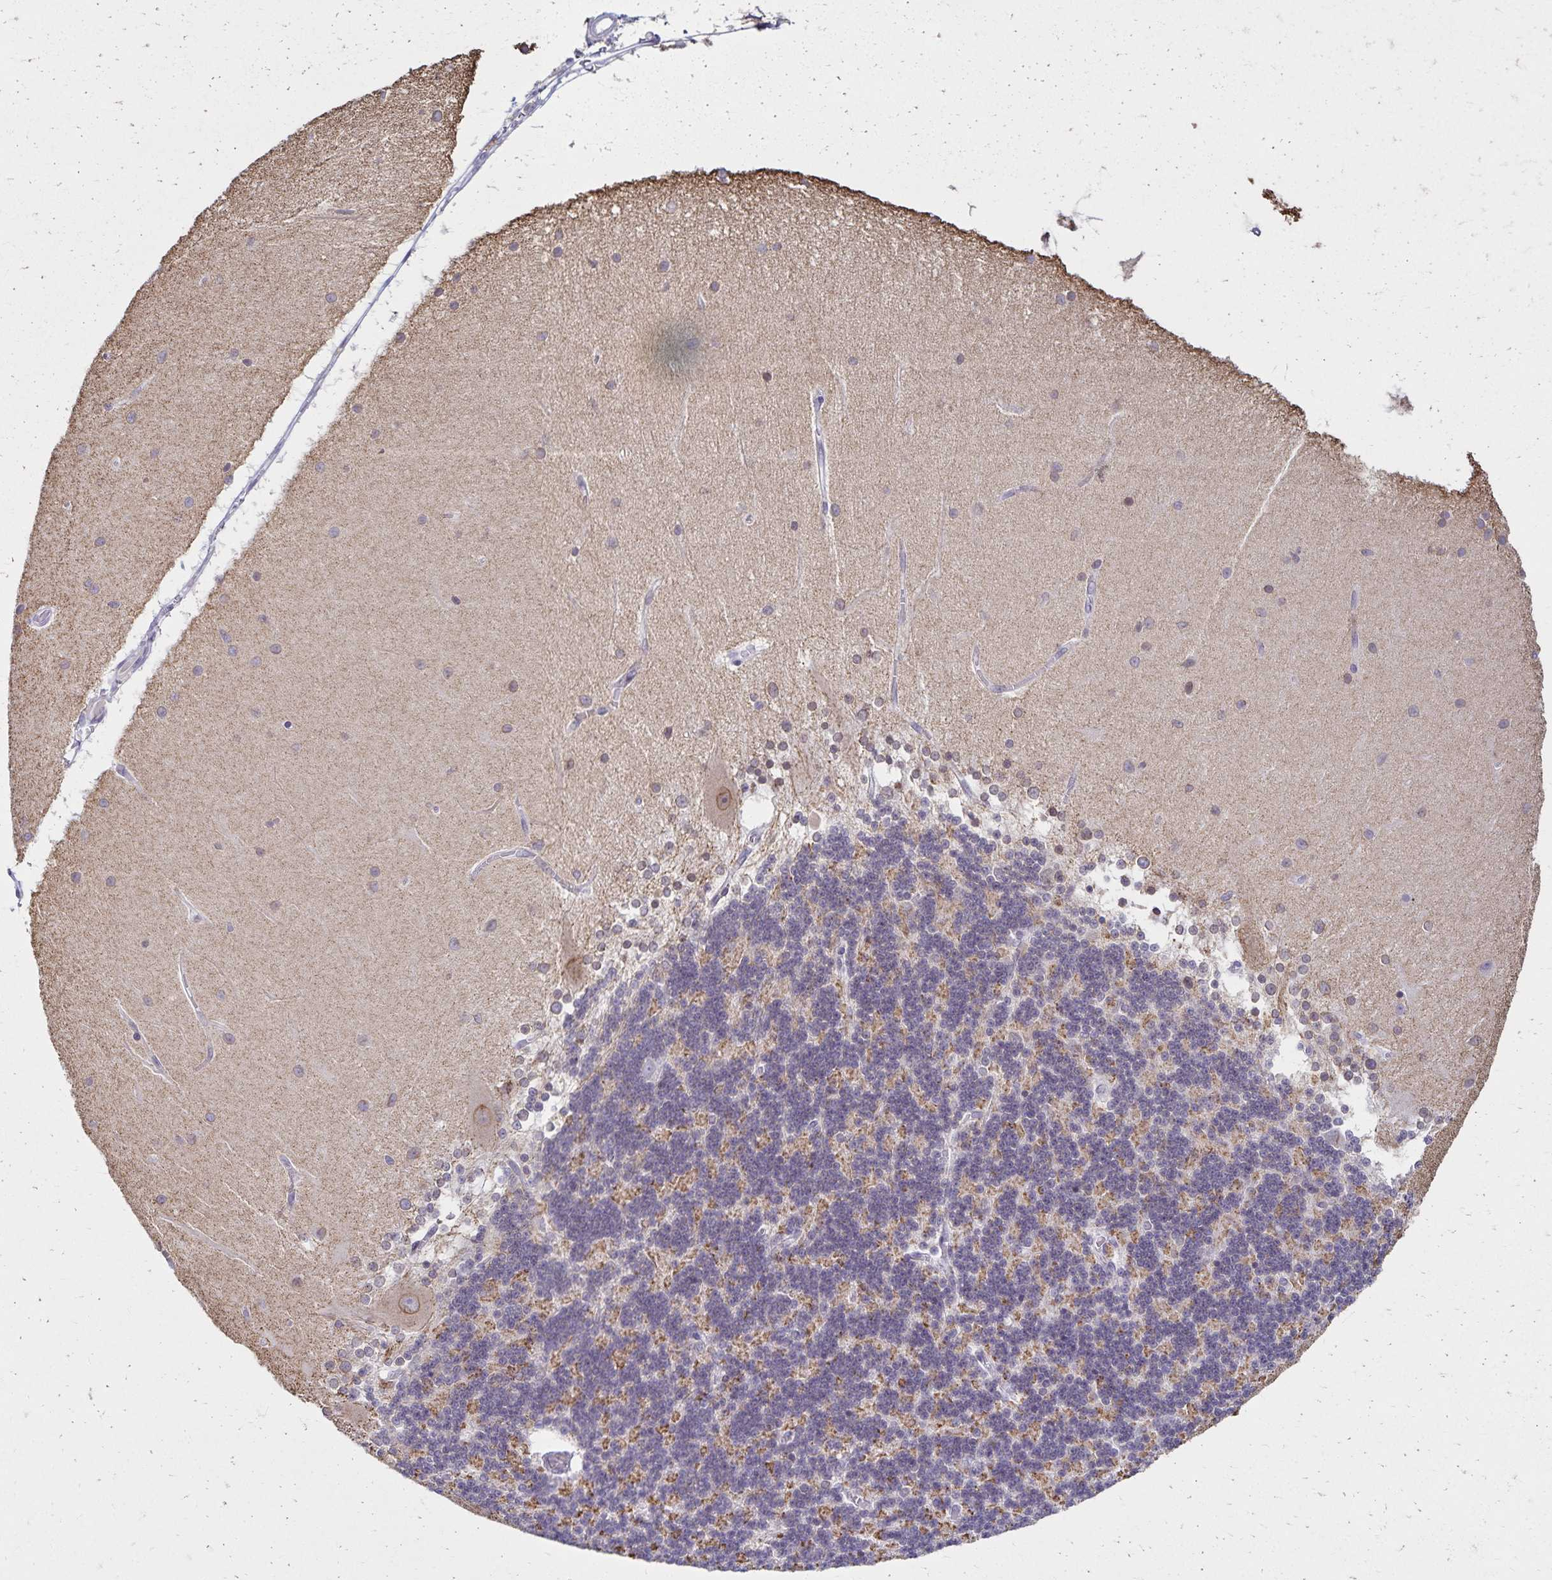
{"staining": {"intensity": "moderate", "quantity": "25%-75%", "location": "cytoplasmic/membranous"}, "tissue": "cerebellum", "cell_type": "Cells in granular layer", "image_type": "normal", "snomed": [{"axis": "morphology", "description": "Normal tissue, NOS"}, {"axis": "topography", "description": "Cerebellum"}], "caption": "Cells in granular layer show medium levels of moderate cytoplasmic/membranous staining in about 25%-75% of cells in benign cerebellum. (DAB = brown stain, brightfield microscopy at high magnification).", "gene": "FAM166C", "patient": {"sex": "female", "age": 54}}